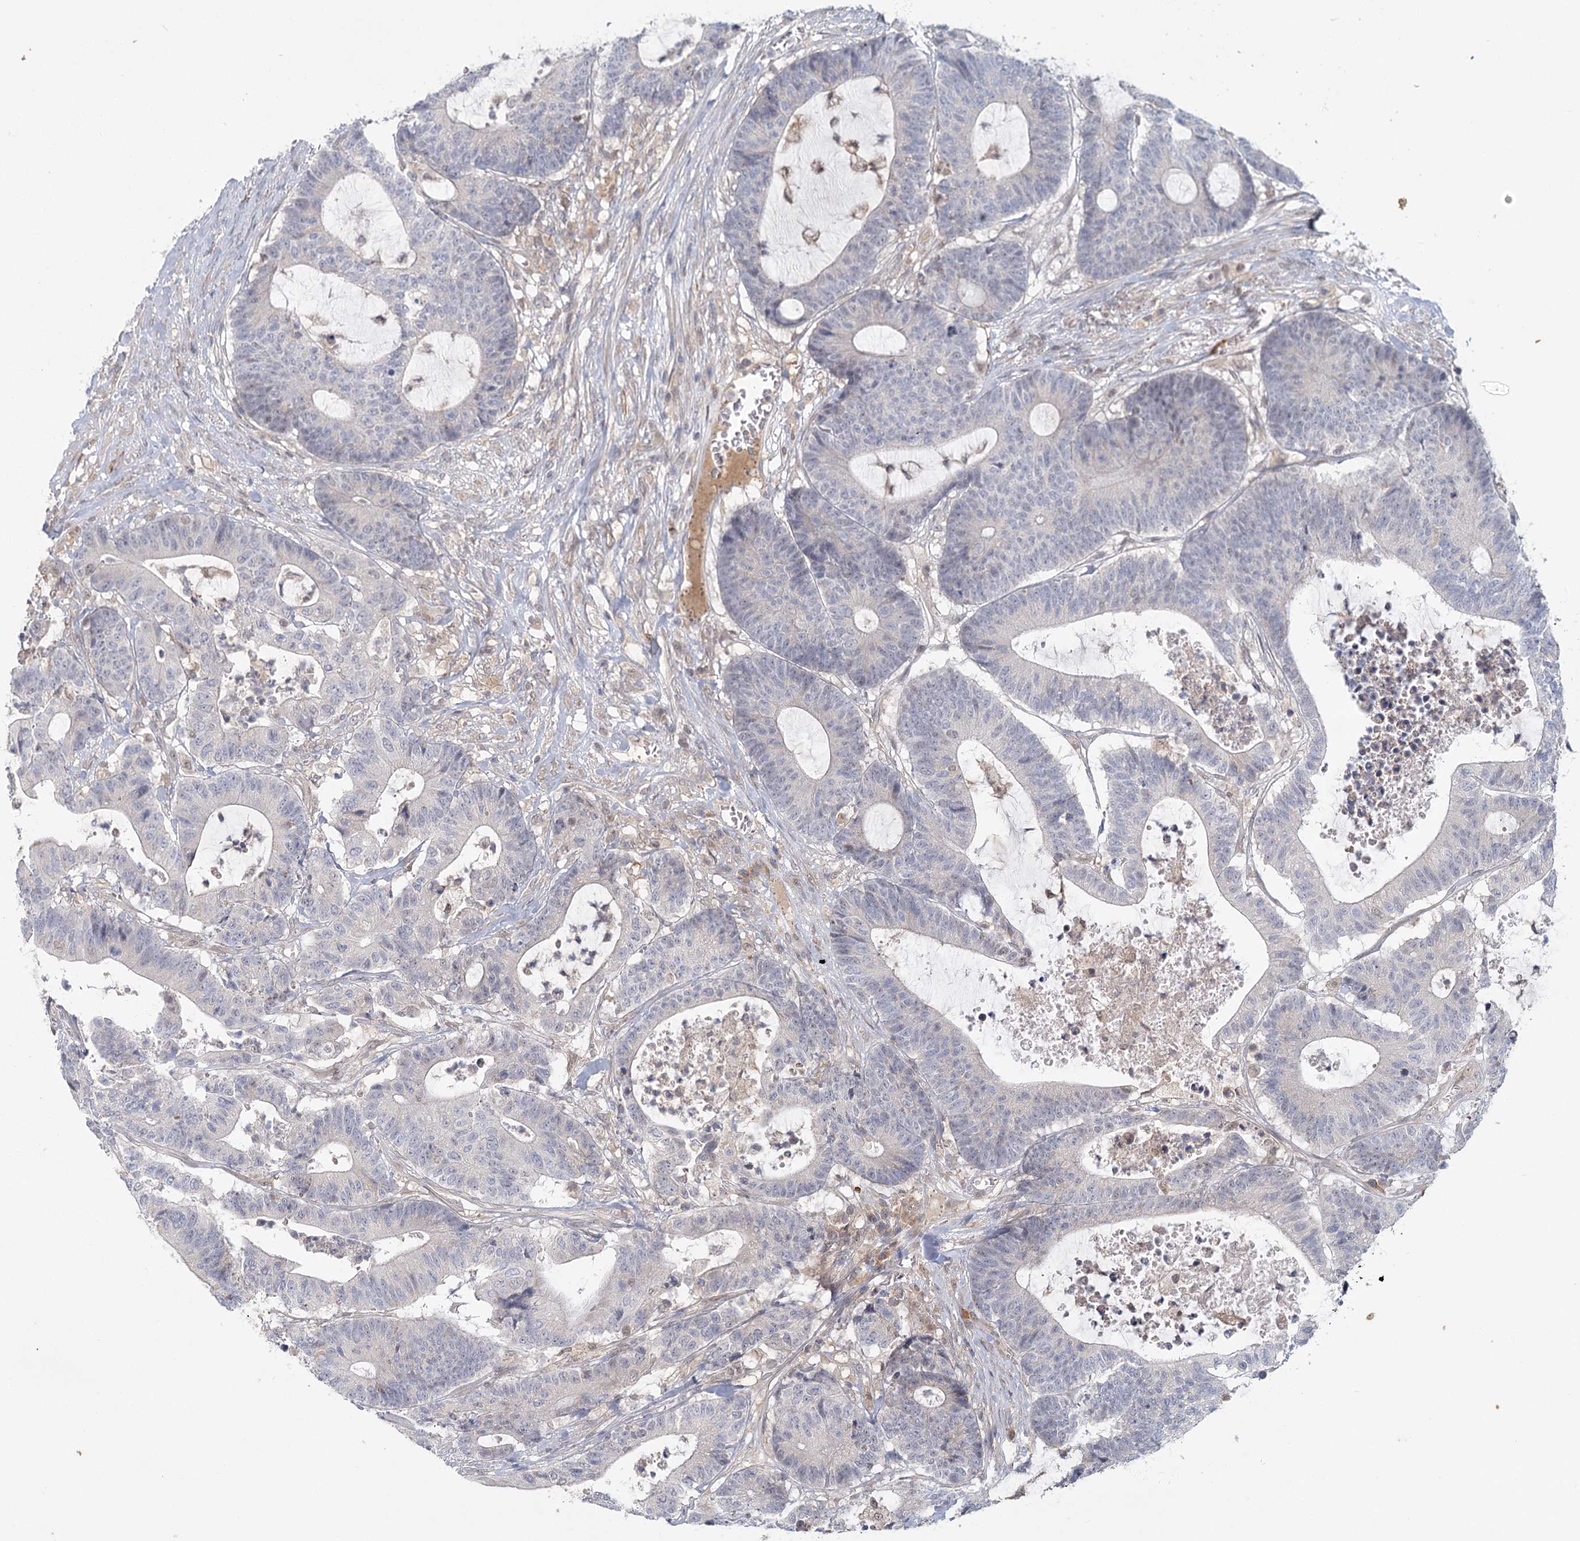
{"staining": {"intensity": "weak", "quantity": "<25%", "location": "nuclear"}, "tissue": "colorectal cancer", "cell_type": "Tumor cells", "image_type": "cancer", "snomed": [{"axis": "morphology", "description": "Adenocarcinoma, NOS"}, {"axis": "topography", "description": "Colon"}], "caption": "IHC of human colorectal cancer (adenocarcinoma) shows no positivity in tumor cells.", "gene": "USP11", "patient": {"sex": "female", "age": 84}}